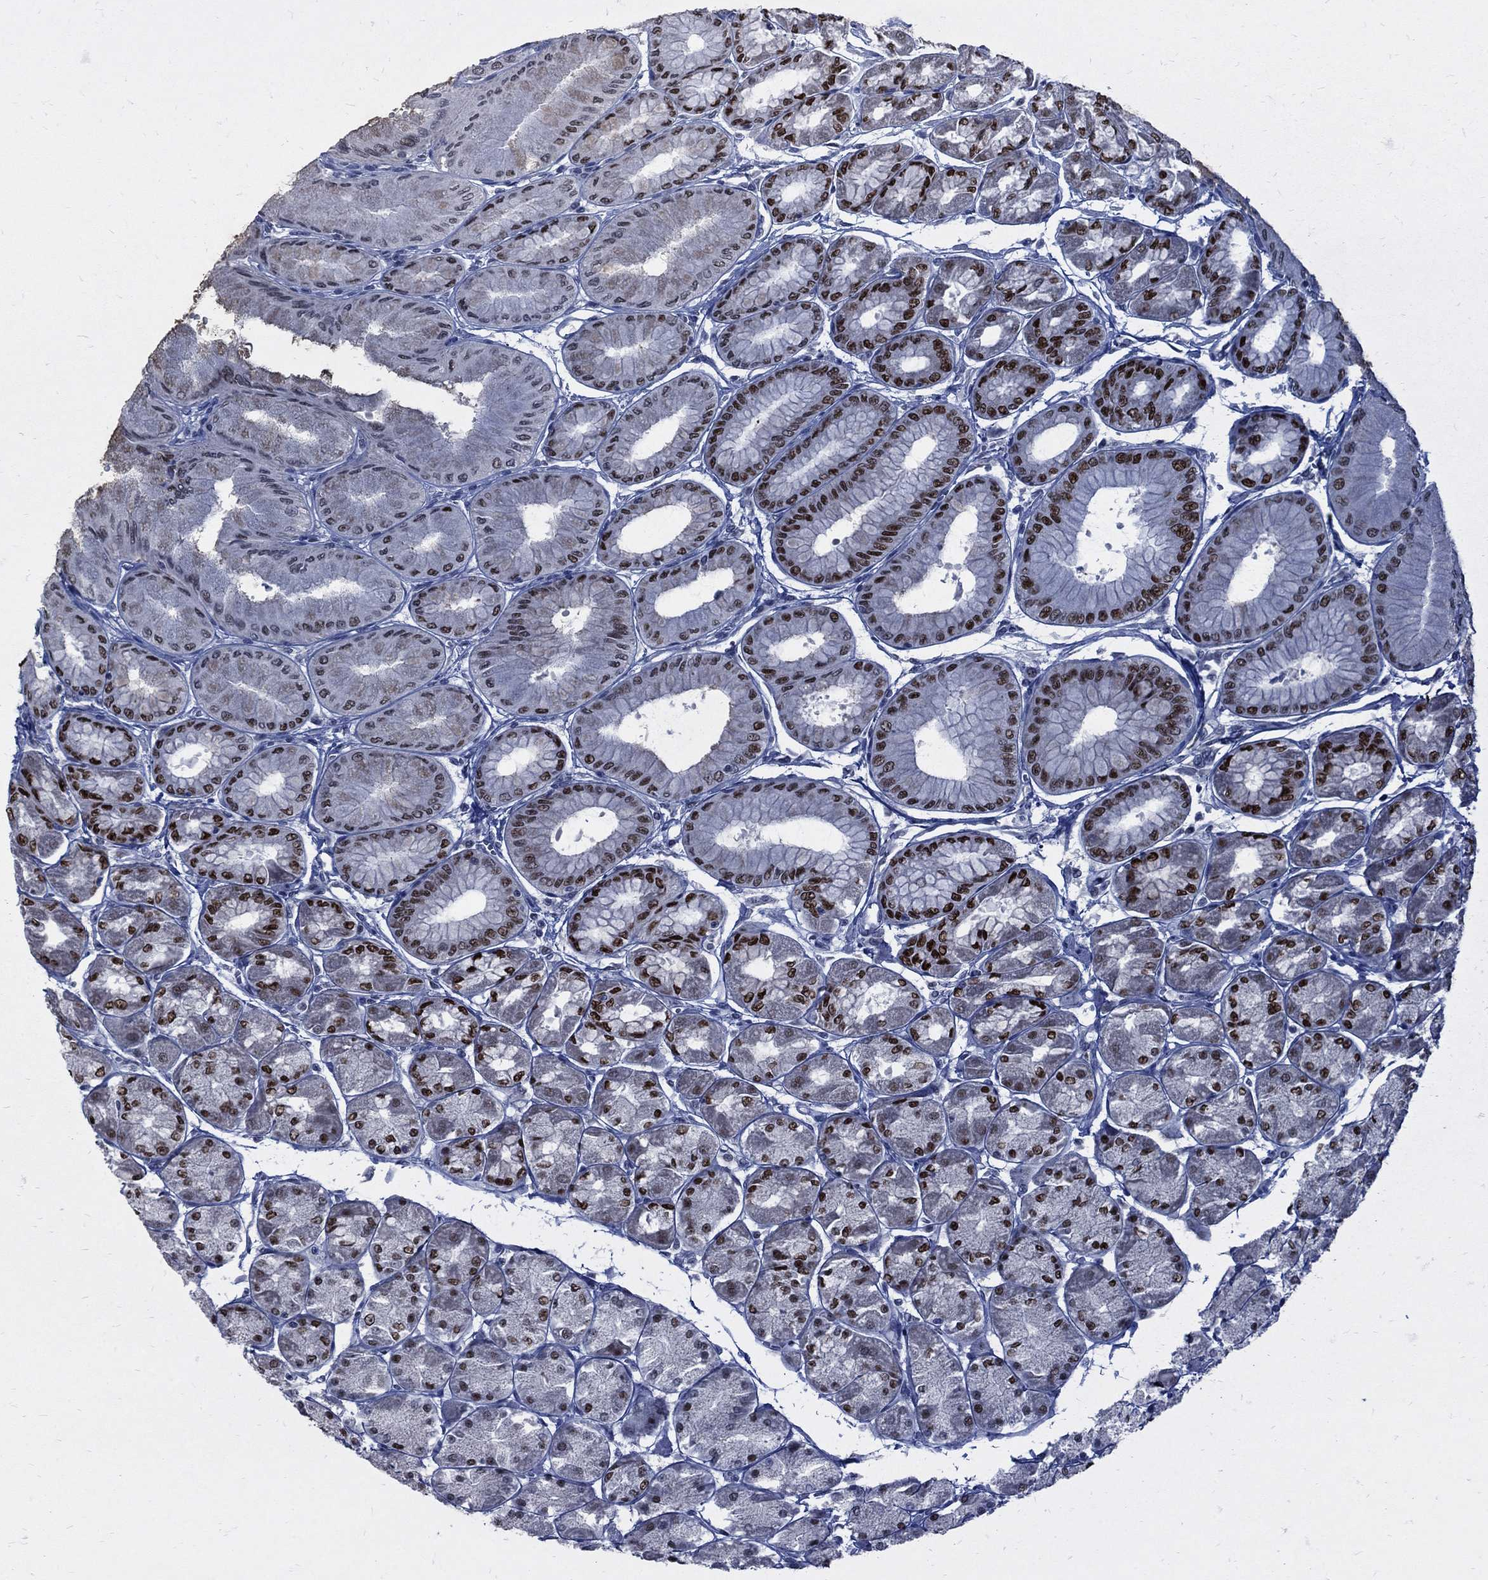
{"staining": {"intensity": "strong", "quantity": ">75%", "location": "nuclear"}, "tissue": "stomach", "cell_type": "Glandular cells", "image_type": "normal", "snomed": [{"axis": "morphology", "description": "Normal tissue, NOS"}, {"axis": "topography", "description": "Stomach, upper"}], "caption": "Glandular cells exhibit strong nuclear positivity in approximately >75% of cells in benign stomach.", "gene": "GCFC2", "patient": {"sex": "male", "age": 60}}